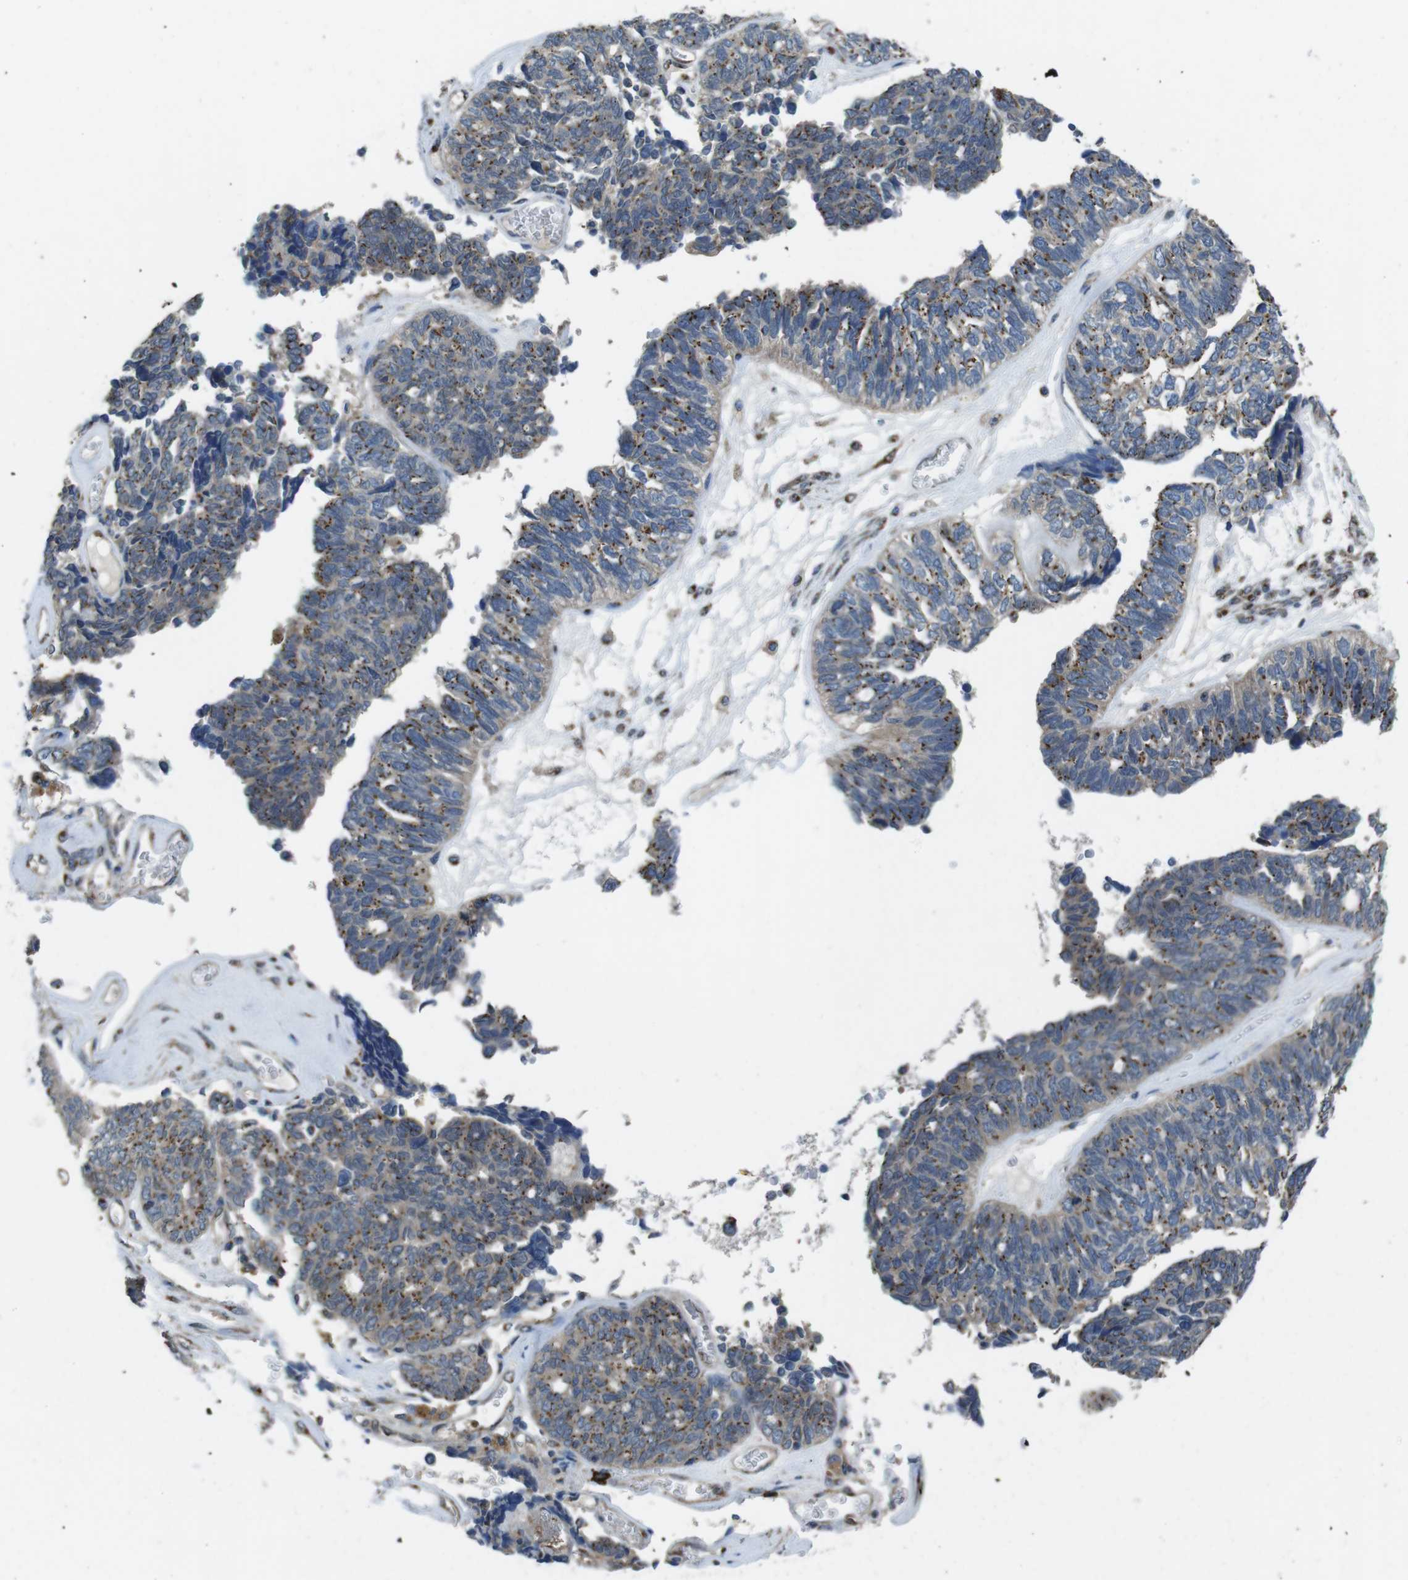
{"staining": {"intensity": "moderate", "quantity": "25%-75%", "location": "cytoplasmic/membranous"}, "tissue": "ovarian cancer", "cell_type": "Tumor cells", "image_type": "cancer", "snomed": [{"axis": "morphology", "description": "Cystadenocarcinoma, serous, NOS"}, {"axis": "topography", "description": "Ovary"}], "caption": "Ovarian cancer (serous cystadenocarcinoma) was stained to show a protein in brown. There is medium levels of moderate cytoplasmic/membranous expression in about 25%-75% of tumor cells. (brown staining indicates protein expression, while blue staining denotes nuclei).", "gene": "RAB6A", "patient": {"sex": "female", "age": 79}}